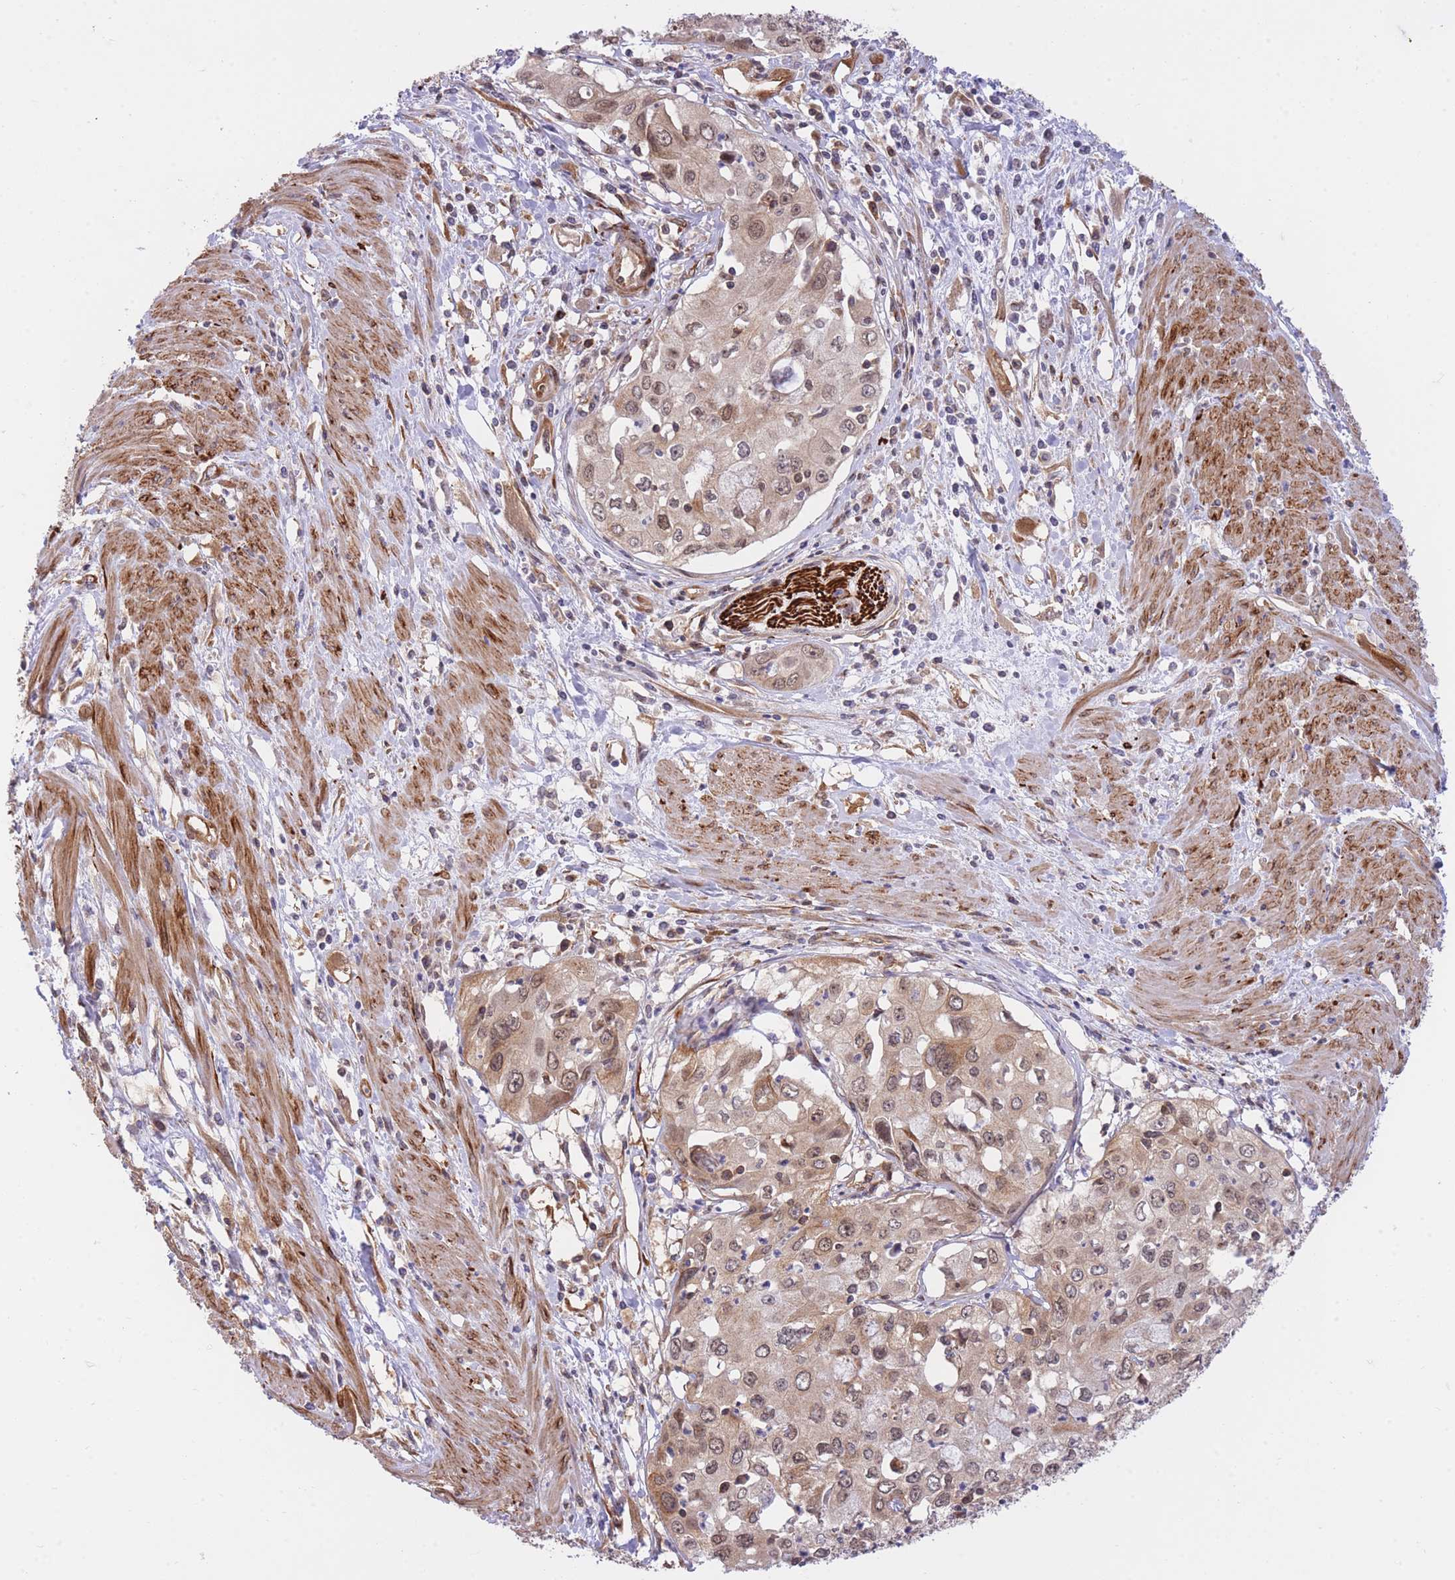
{"staining": {"intensity": "weak", "quantity": ">75%", "location": "cytoplasmic/membranous,nuclear"}, "tissue": "cervical cancer", "cell_type": "Tumor cells", "image_type": "cancer", "snomed": [{"axis": "morphology", "description": "Squamous cell carcinoma, NOS"}, {"axis": "topography", "description": "Cervix"}], "caption": "Immunohistochemistry histopathology image of cervical squamous cell carcinoma stained for a protein (brown), which demonstrates low levels of weak cytoplasmic/membranous and nuclear staining in about >75% of tumor cells.", "gene": "EXOSC8", "patient": {"sex": "female", "age": 31}}